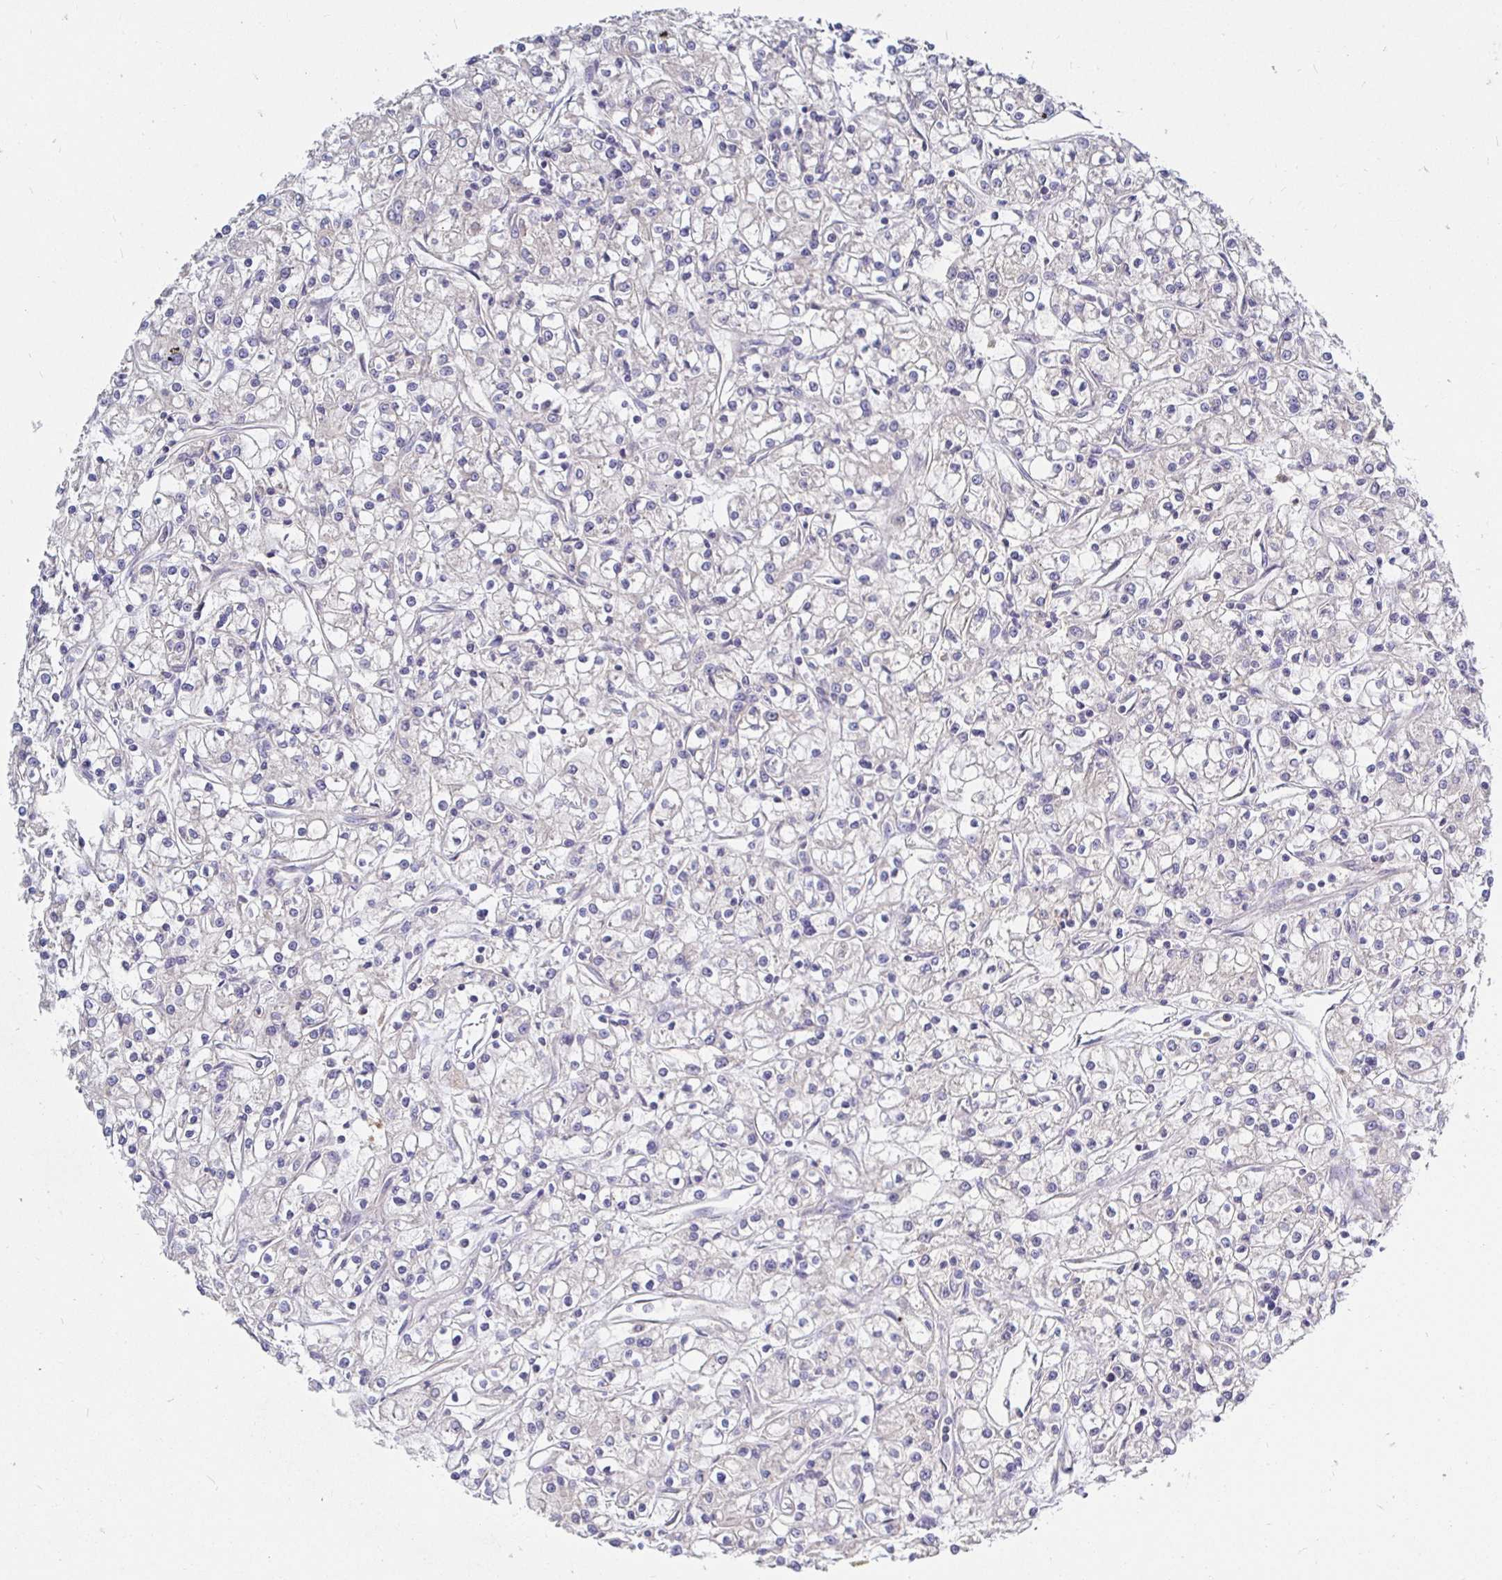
{"staining": {"intensity": "negative", "quantity": "none", "location": "none"}, "tissue": "renal cancer", "cell_type": "Tumor cells", "image_type": "cancer", "snomed": [{"axis": "morphology", "description": "Adenocarcinoma, NOS"}, {"axis": "topography", "description": "Kidney"}], "caption": "DAB (3,3'-diaminobenzidine) immunohistochemical staining of renal cancer shows no significant positivity in tumor cells. (DAB (3,3'-diaminobenzidine) immunohistochemistry with hematoxylin counter stain).", "gene": "KIF21A", "patient": {"sex": "female", "age": 59}}